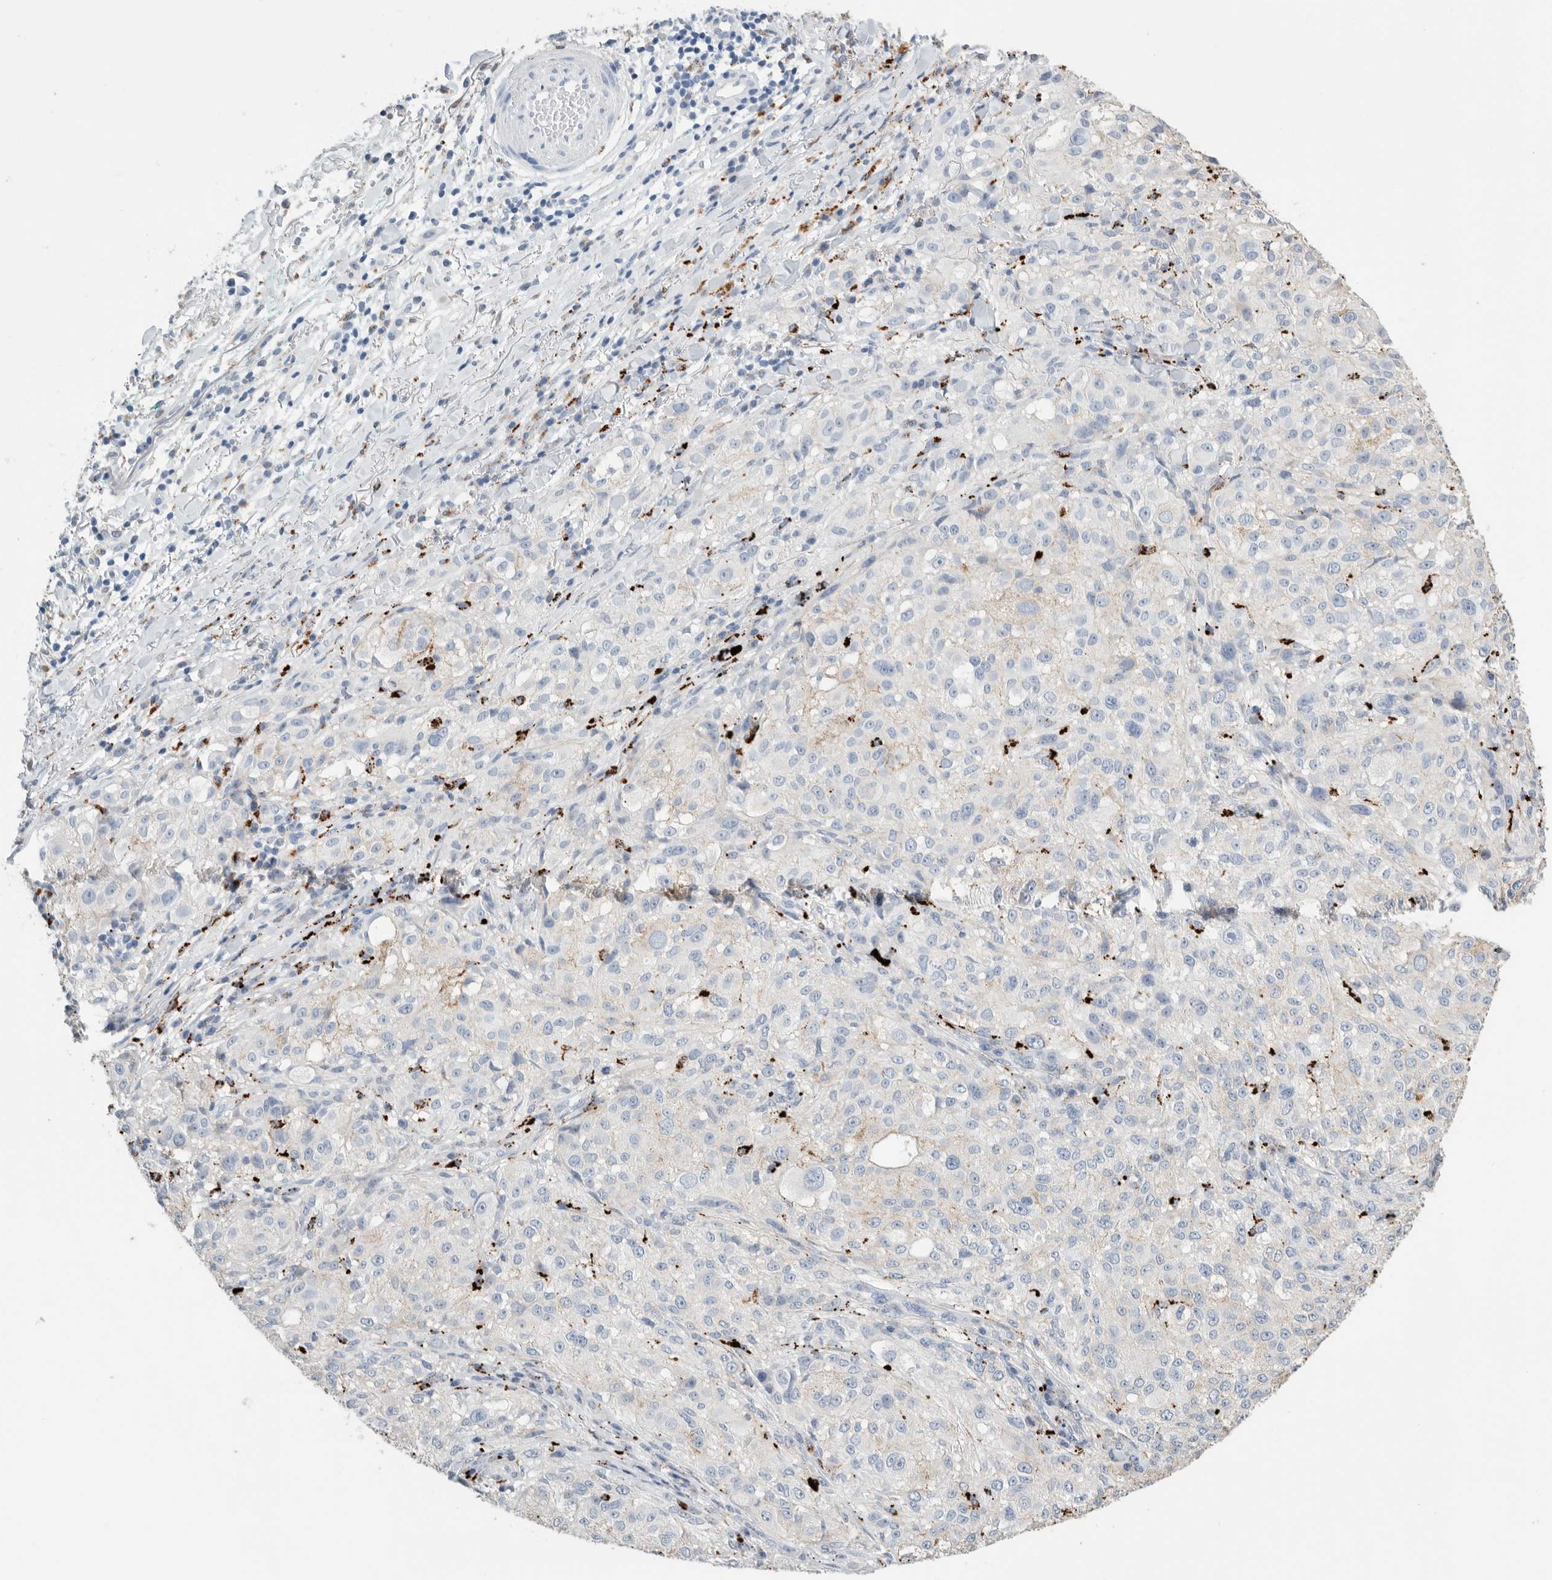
{"staining": {"intensity": "weak", "quantity": "<25%", "location": "cytoplasmic/membranous"}, "tissue": "melanoma", "cell_type": "Tumor cells", "image_type": "cancer", "snomed": [{"axis": "morphology", "description": "Necrosis, NOS"}, {"axis": "morphology", "description": "Malignant melanoma, NOS"}, {"axis": "topography", "description": "Skin"}], "caption": "Tumor cells are negative for brown protein staining in malignant melanoma. (DAB immunohistochemistry (IHC), high magnification).", "gene": "GGH", "patient": {"sex": "female", "age": 87}}